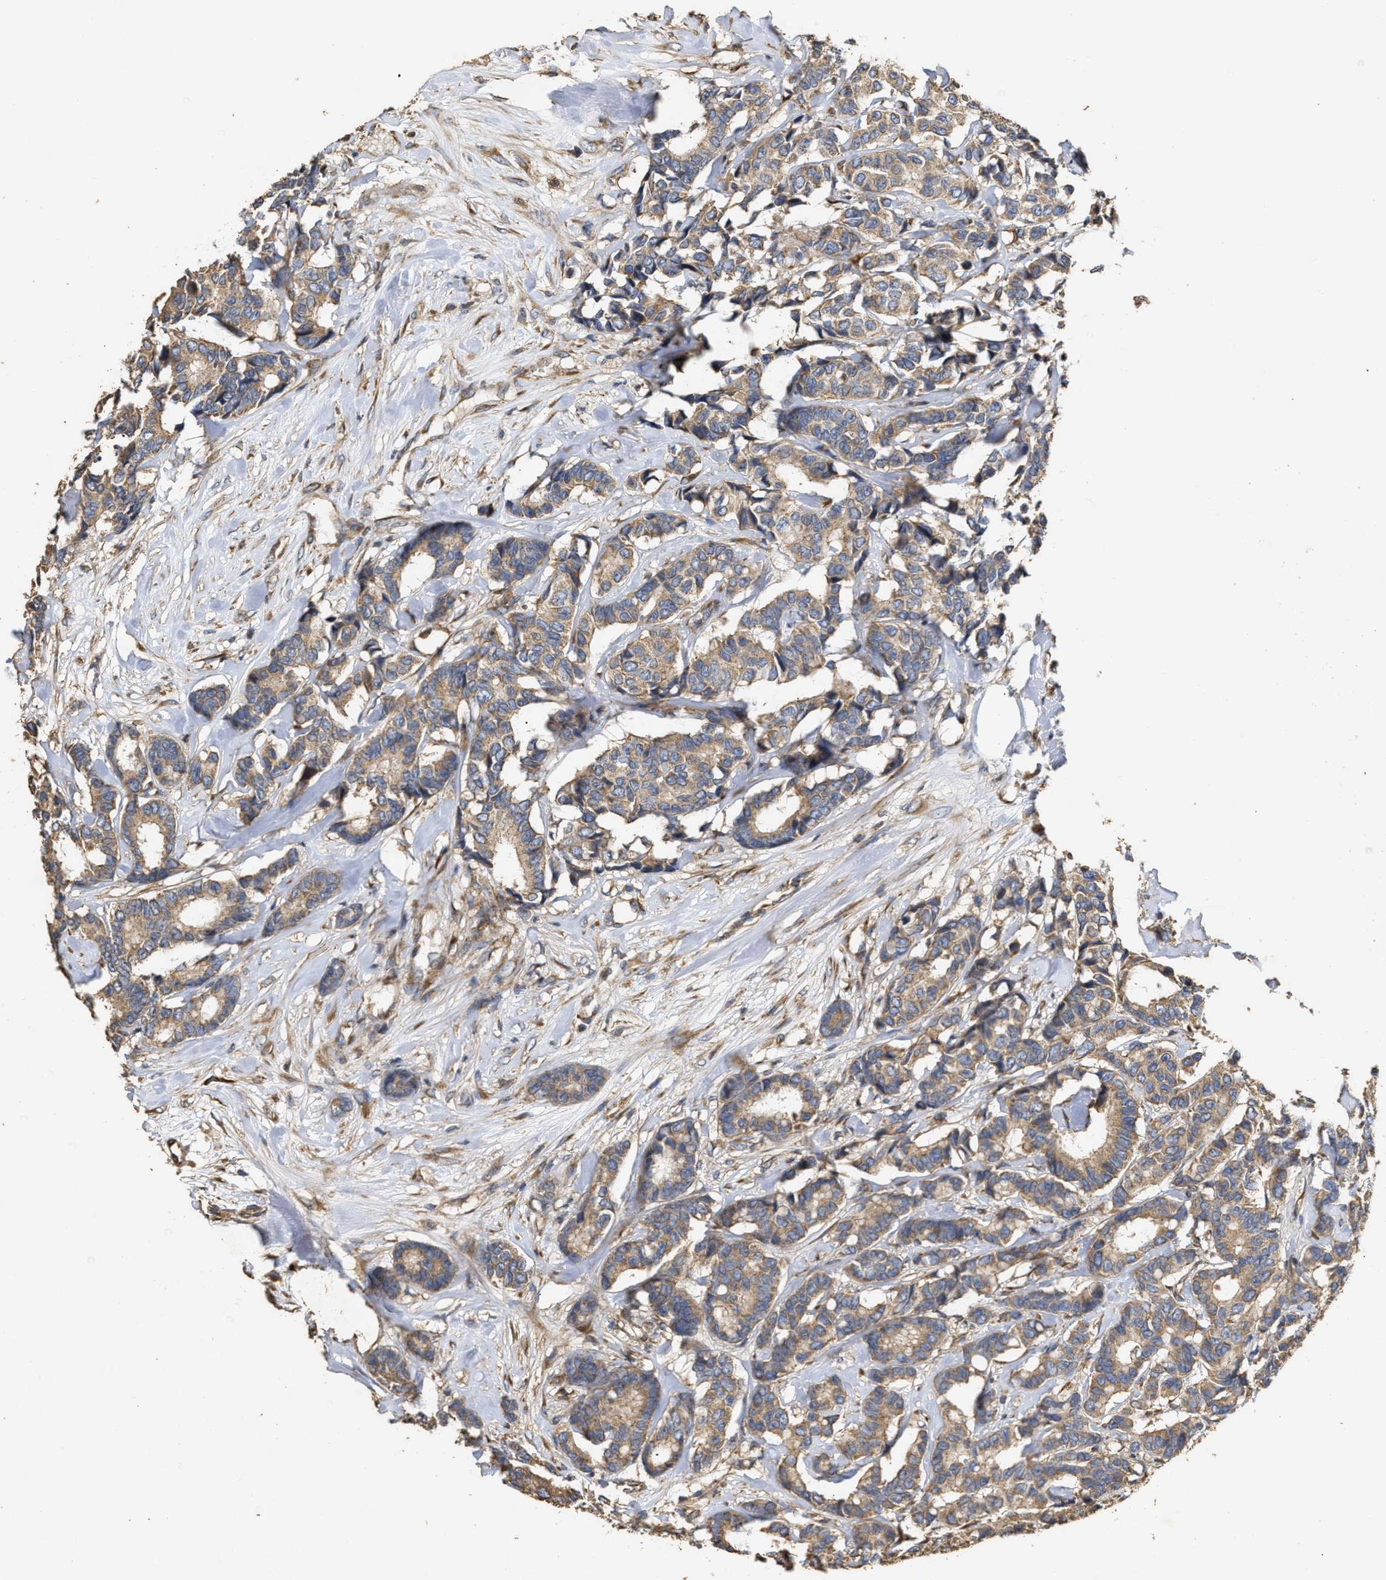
{"staining": {"intensity": "weak", "quantity": ">75%", "location": "cytoplasmic/membranous"}, "tissue": "breast cancer", "cell_type": "Tumor cells", "image_type": "cancer", "snomed": [{"axis": "morphology", "description": "Duct carcinoma"}, {"axis": "topography", "description": "Breast"}], "caption": "Breast cancer stained with DAB (3,3'-diaminobenzidine) immunohistochemistry (IHC) exhibits low levels of weak cytoplasmic/membranous expression in approximately >75% of tumor cells. (Brightfield microscopy of DAB IHC at high magnification).", "gene": "NAV1", "patient": {"sex": "female", "age": 87}}